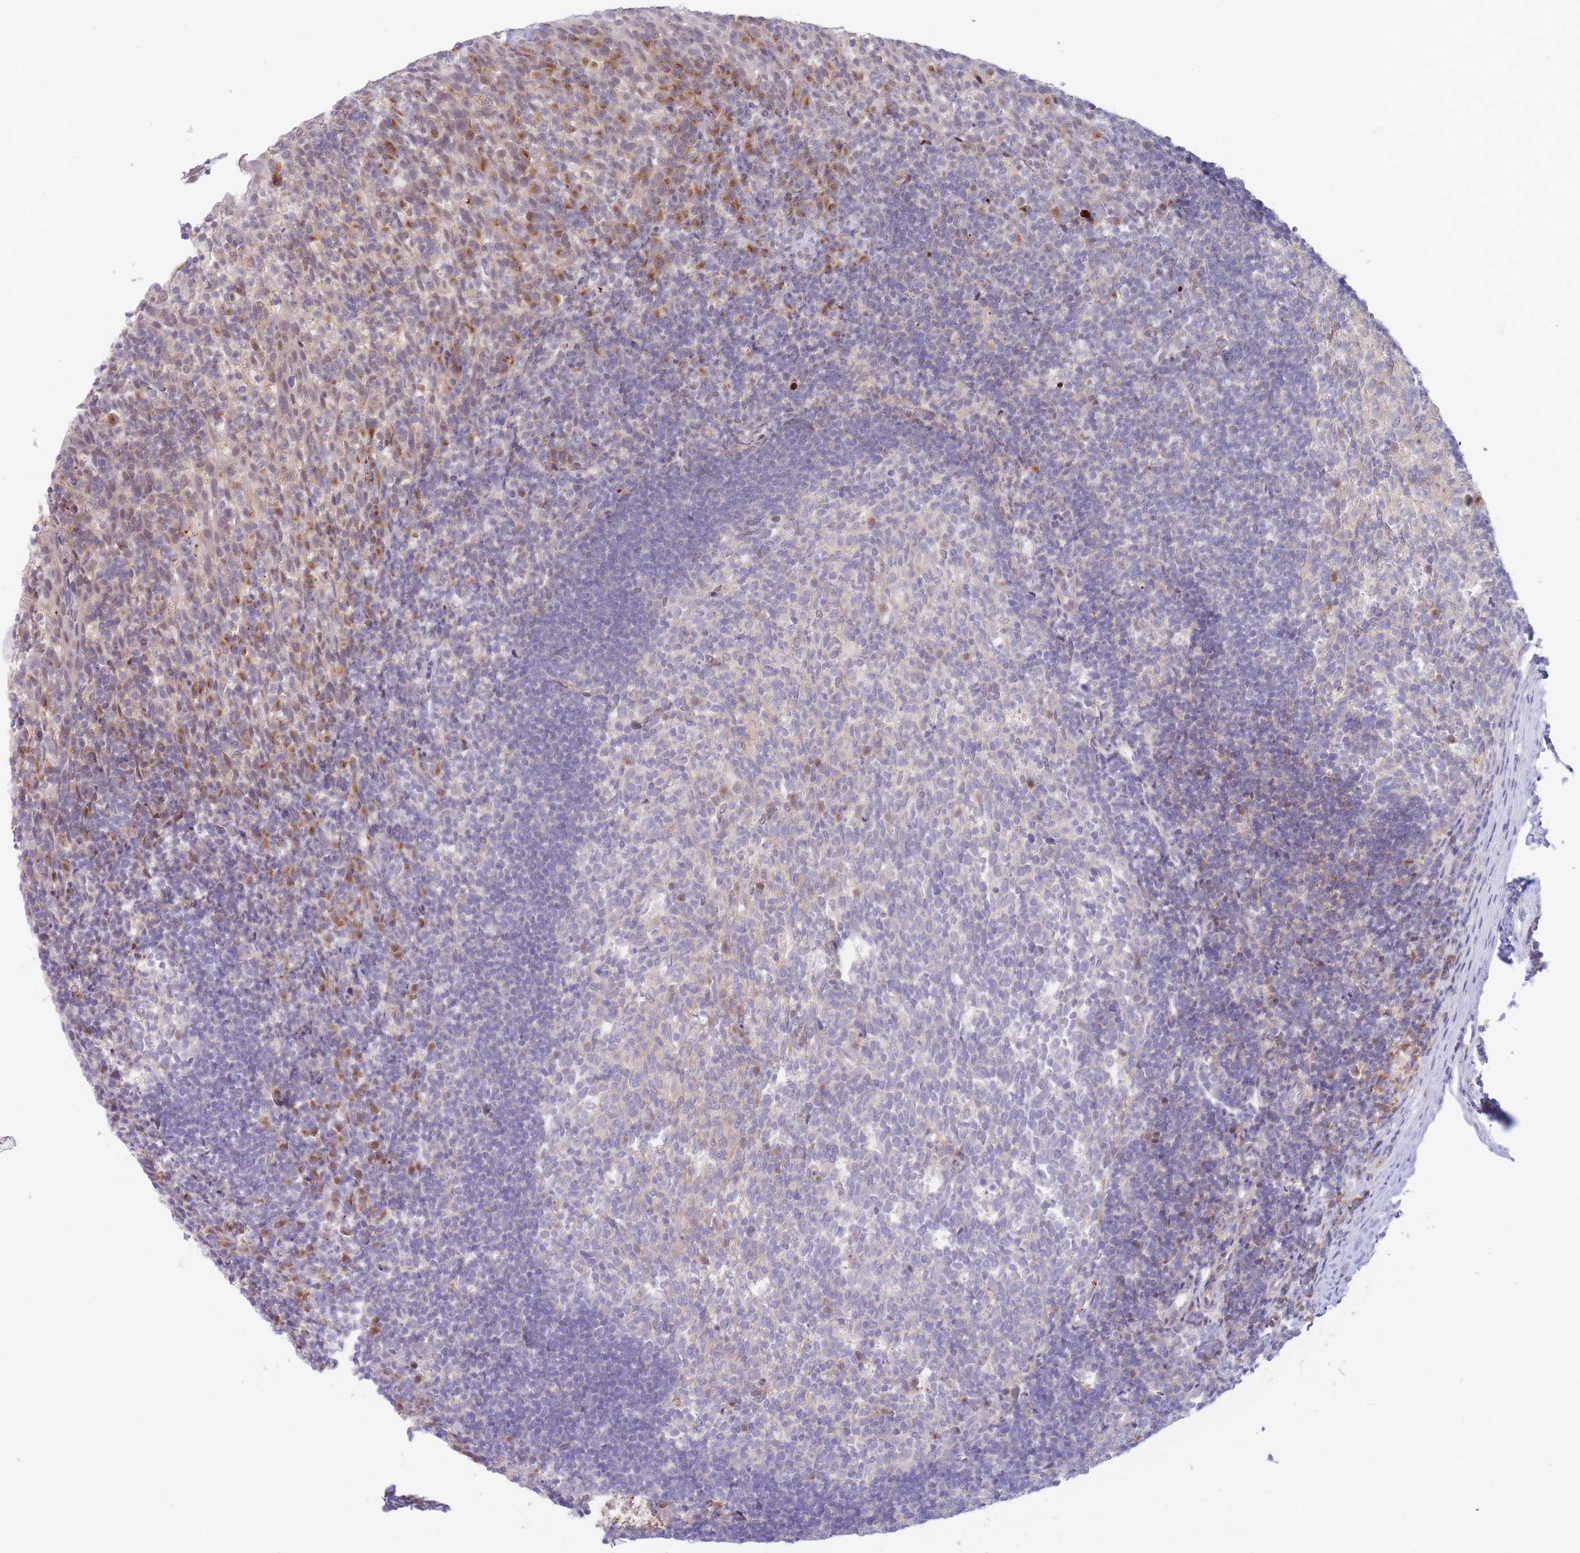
{"staining": {"intensity": "negative", "quantity": "none", "location": "none"}, "tissue": "tonsil", "cell_type": "Germinal center cells", "image_type": "normal", "snomed": [{"axis": "morphology", "description": "Normal tissue, NOS"}, {"axis": "topography", "description": "Tonsil"}], "caption": "A high-resolution histopathology image shows immunohistochemistry (IHC) staining of normal tonsil, which shows no significant expression in germinal center cells. (DAB immunohistochemistry (IHC) visualized using brightfield microscopy, high magnification).", "gene": "APOL4", "patient": {"sex": "female", "age": 10}}